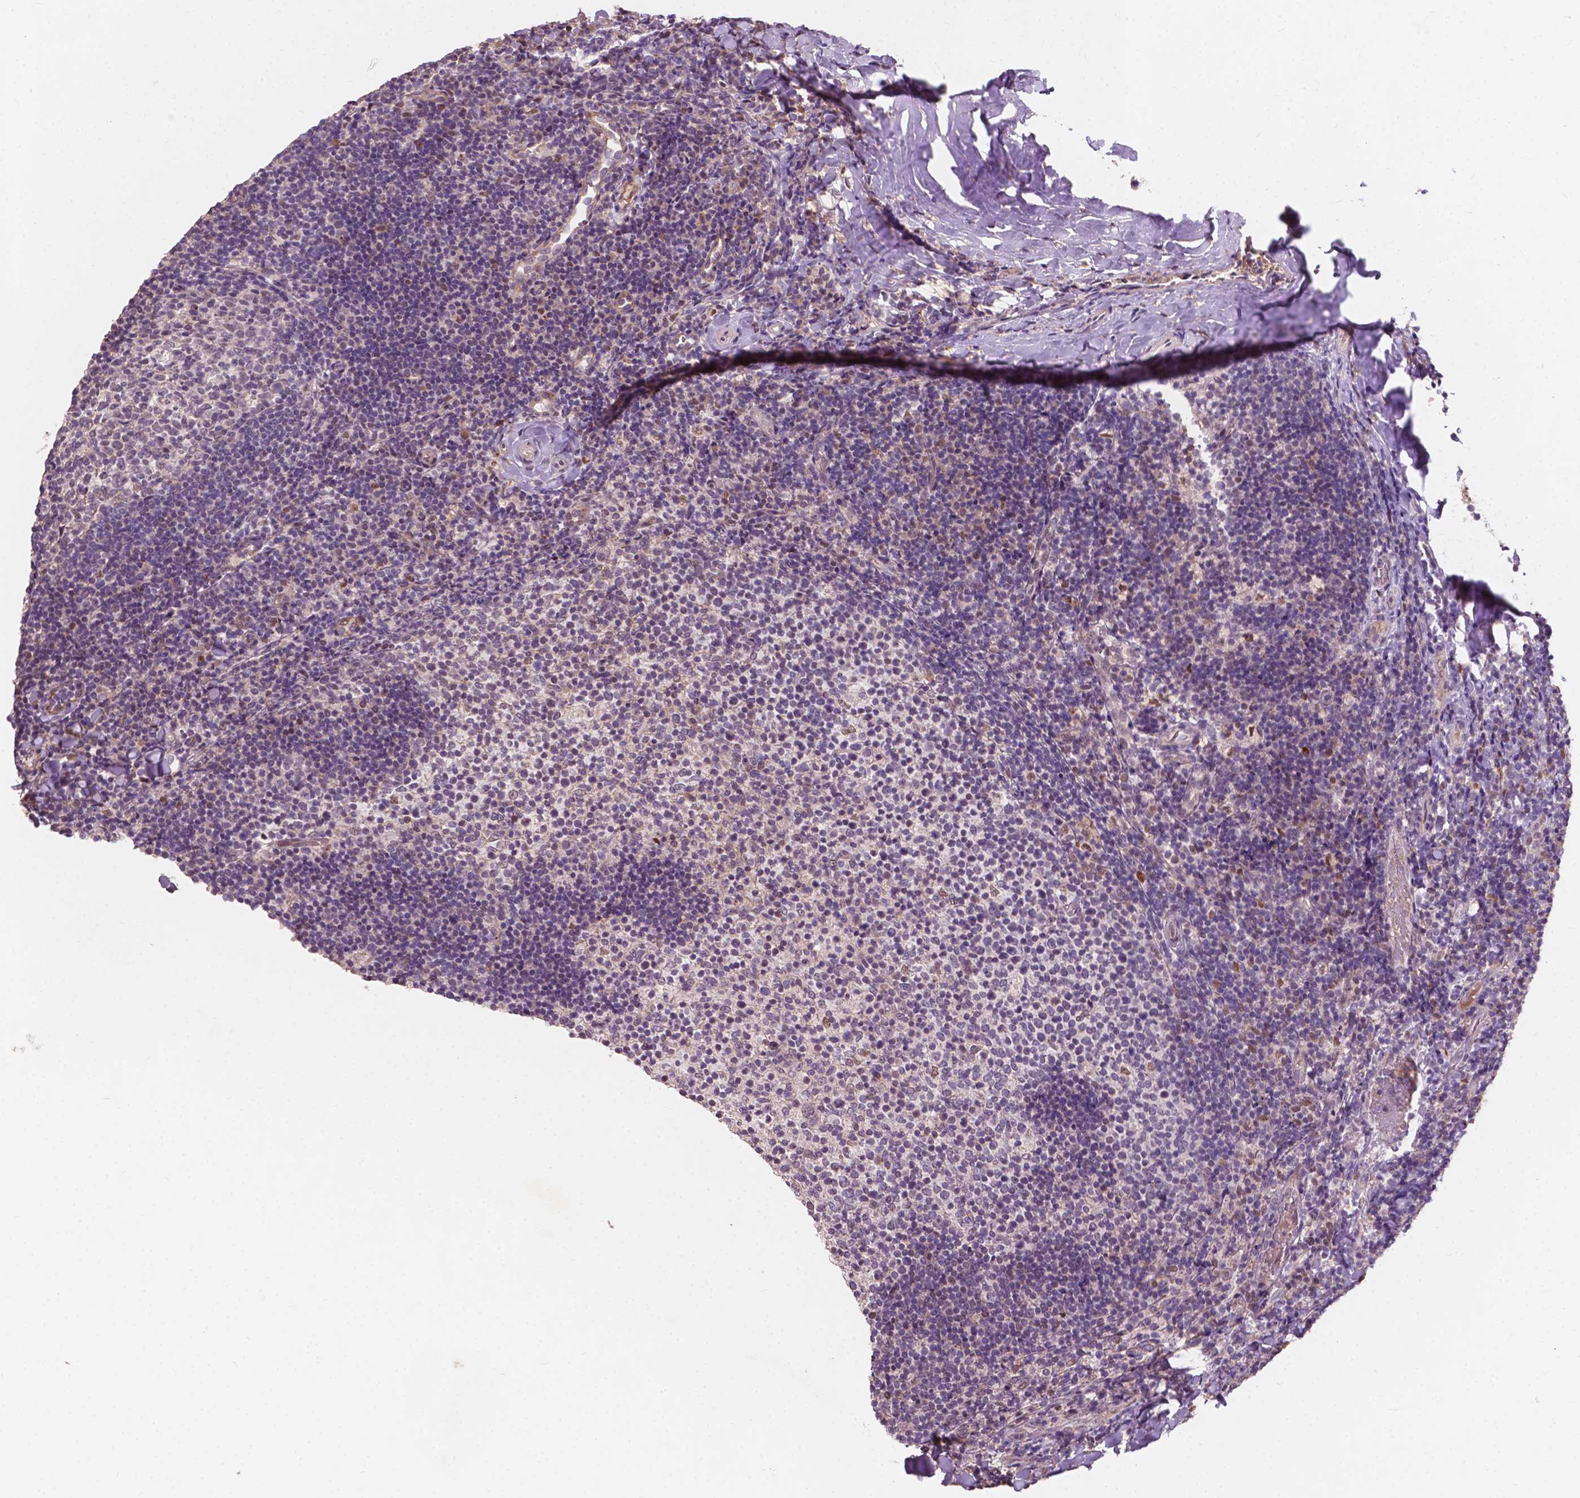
{"staining": {"intensity": "weak", "quantity": "<25%", "location": "cytoplasmic/membranous"}, "tissue": "tonsil", "cell_type": "Germinal center cells", "image_type": "normal", "snomed": [{"axis": "morphology", "description": "Normal tissue, NOS"}, {"axis": "topography", "description": "Tonsil"}], "caption": "Immunohistochemistry (IHC) histopathology image of unremarkable tonsil: human tonsil stained with DAB reveals no significant protein staining in germinal center cells.", "gene": "DUSP16", "patient": {"sex": "female", "age": 10}}